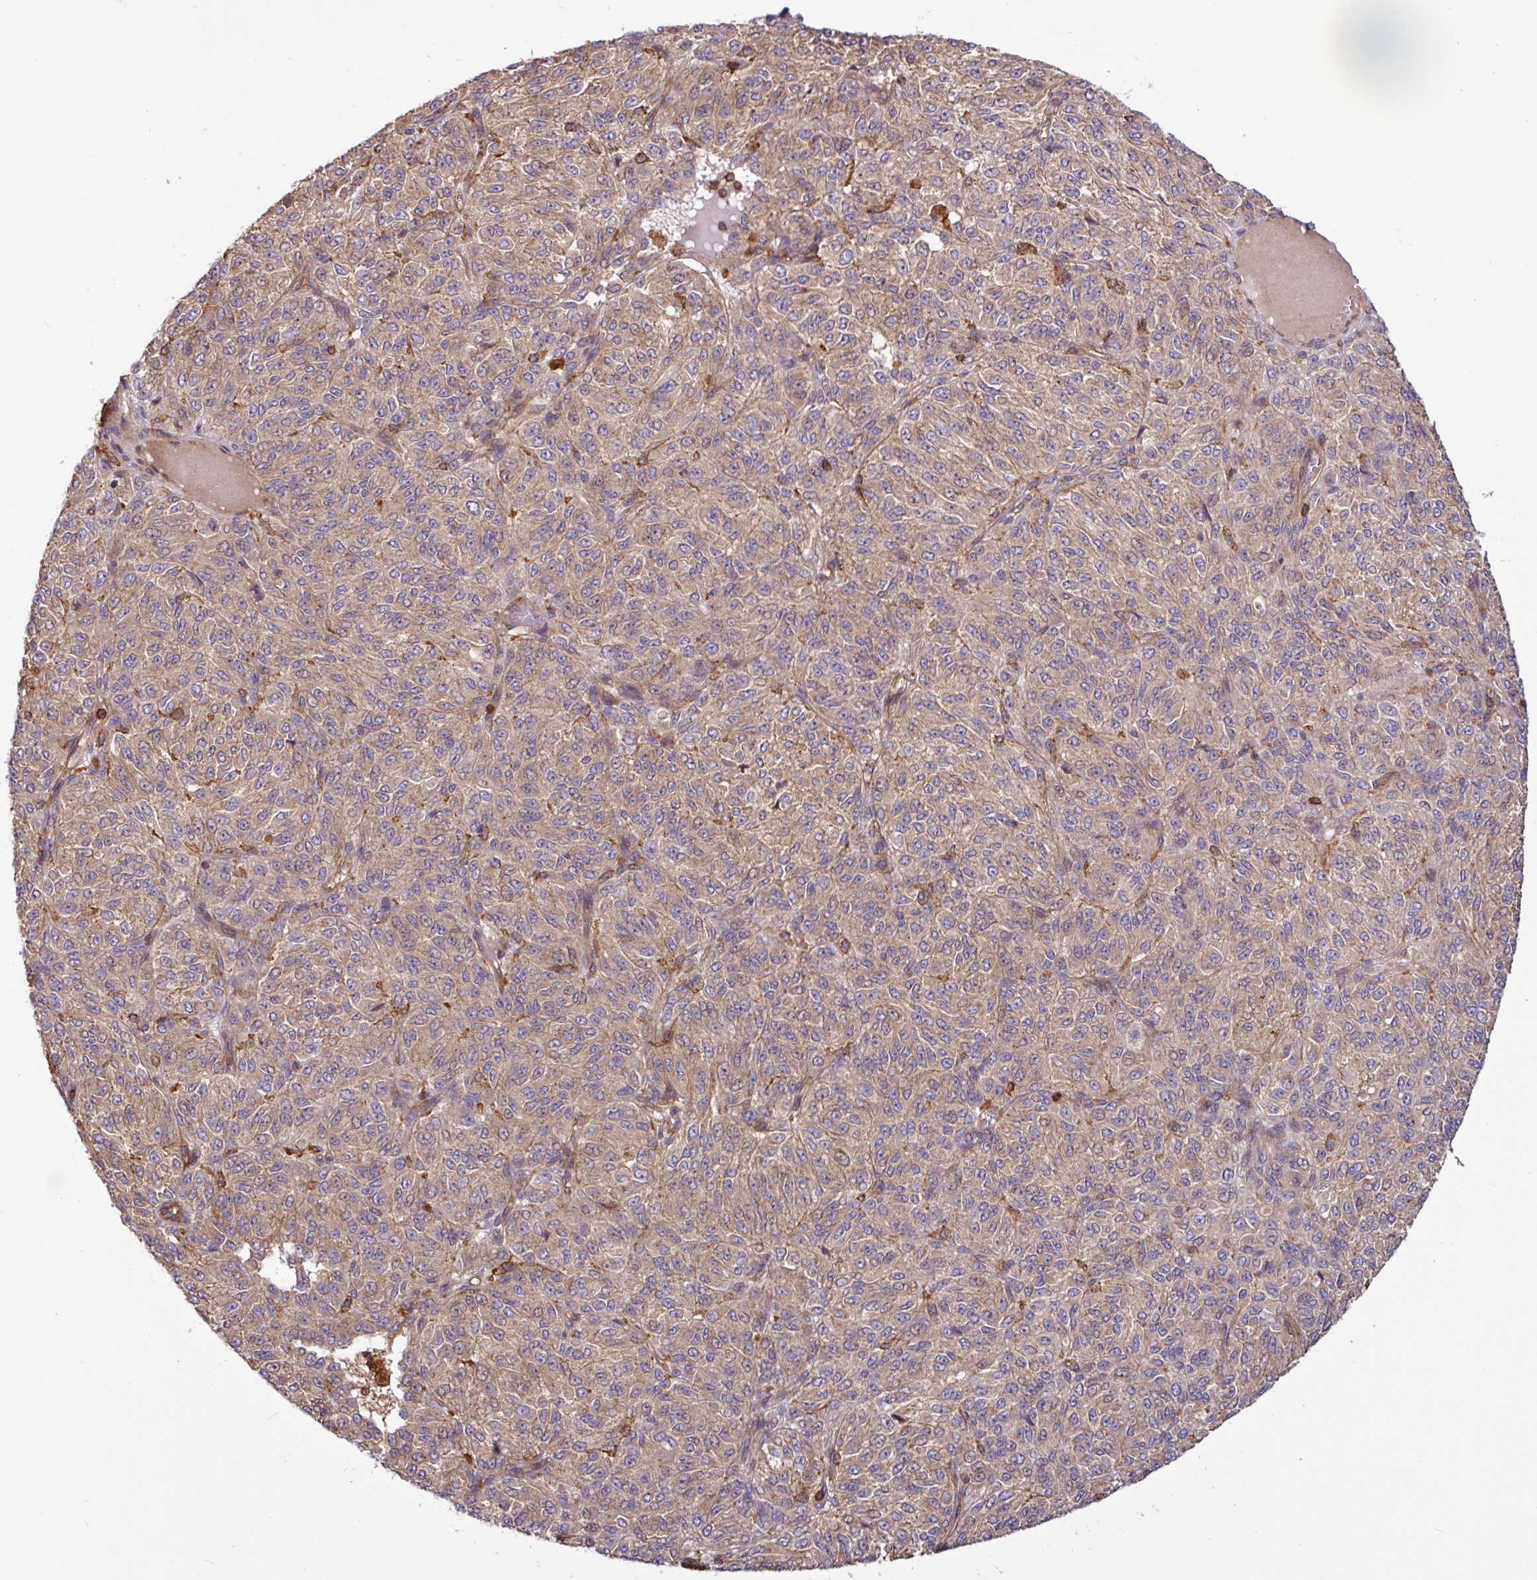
{"staining": {"intensity": "weak", "quantity": ">75%", "location": "cytoplasmic/membranous"}, "tissue": "melanoma", "cell_type": "Tumor cells", "image_type": "cancer", "snomed": [{"axis": "morphology", "description": "Malignant melanoma, Metastatic site"}, {"axis": "topography", "description": "Brain"}], "caption": "Malignant melanoma (metastatic site) tissue displays weak cytoplasmic/membranous staining in about >75% of tumor cells", "gene": "ACTR3", "patient": {"sex": "female", "age": 56}}